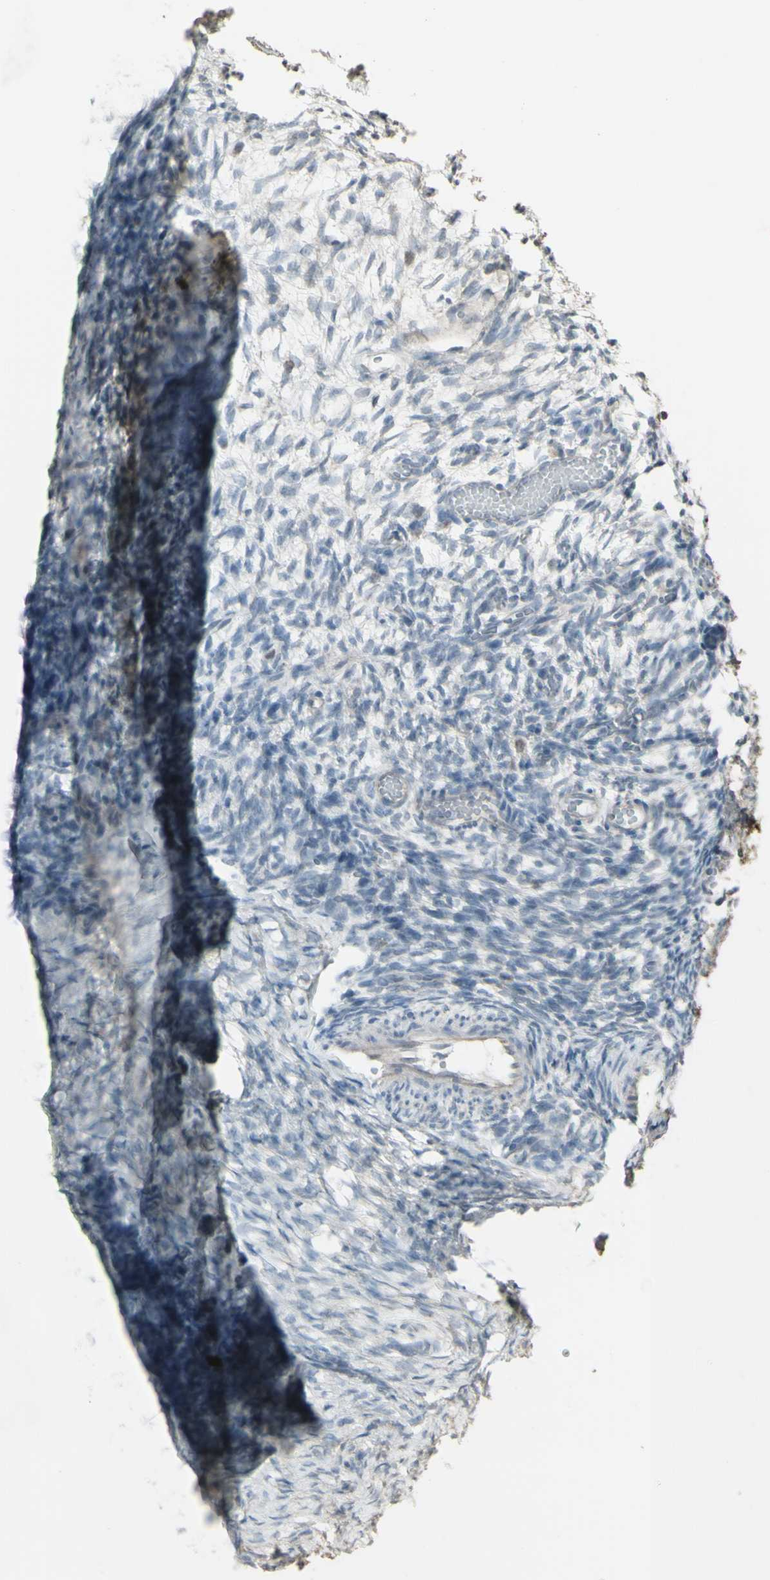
{"staining": {"intensity": "negative", "quantity": "none", "location": "none"}, "tissue": "ovary", "cell_type": "Ovarian stroma cells", "image_type": "normal", "snomed": [{"axis": "morphology", "description": "Normal tissue, NOS"}, {"axis": "topography", "description": "Ovary"}], "caption": "This histopathology image is of benign ovary stained with immunohistochemistry (IHC) to label a protein in brown with the nuclei are counter-stained blue. There is no positivity in ovarian stroma cells.", "gene": "ENSG00000285526", "patient": {"sex": "female", "age": 35}}